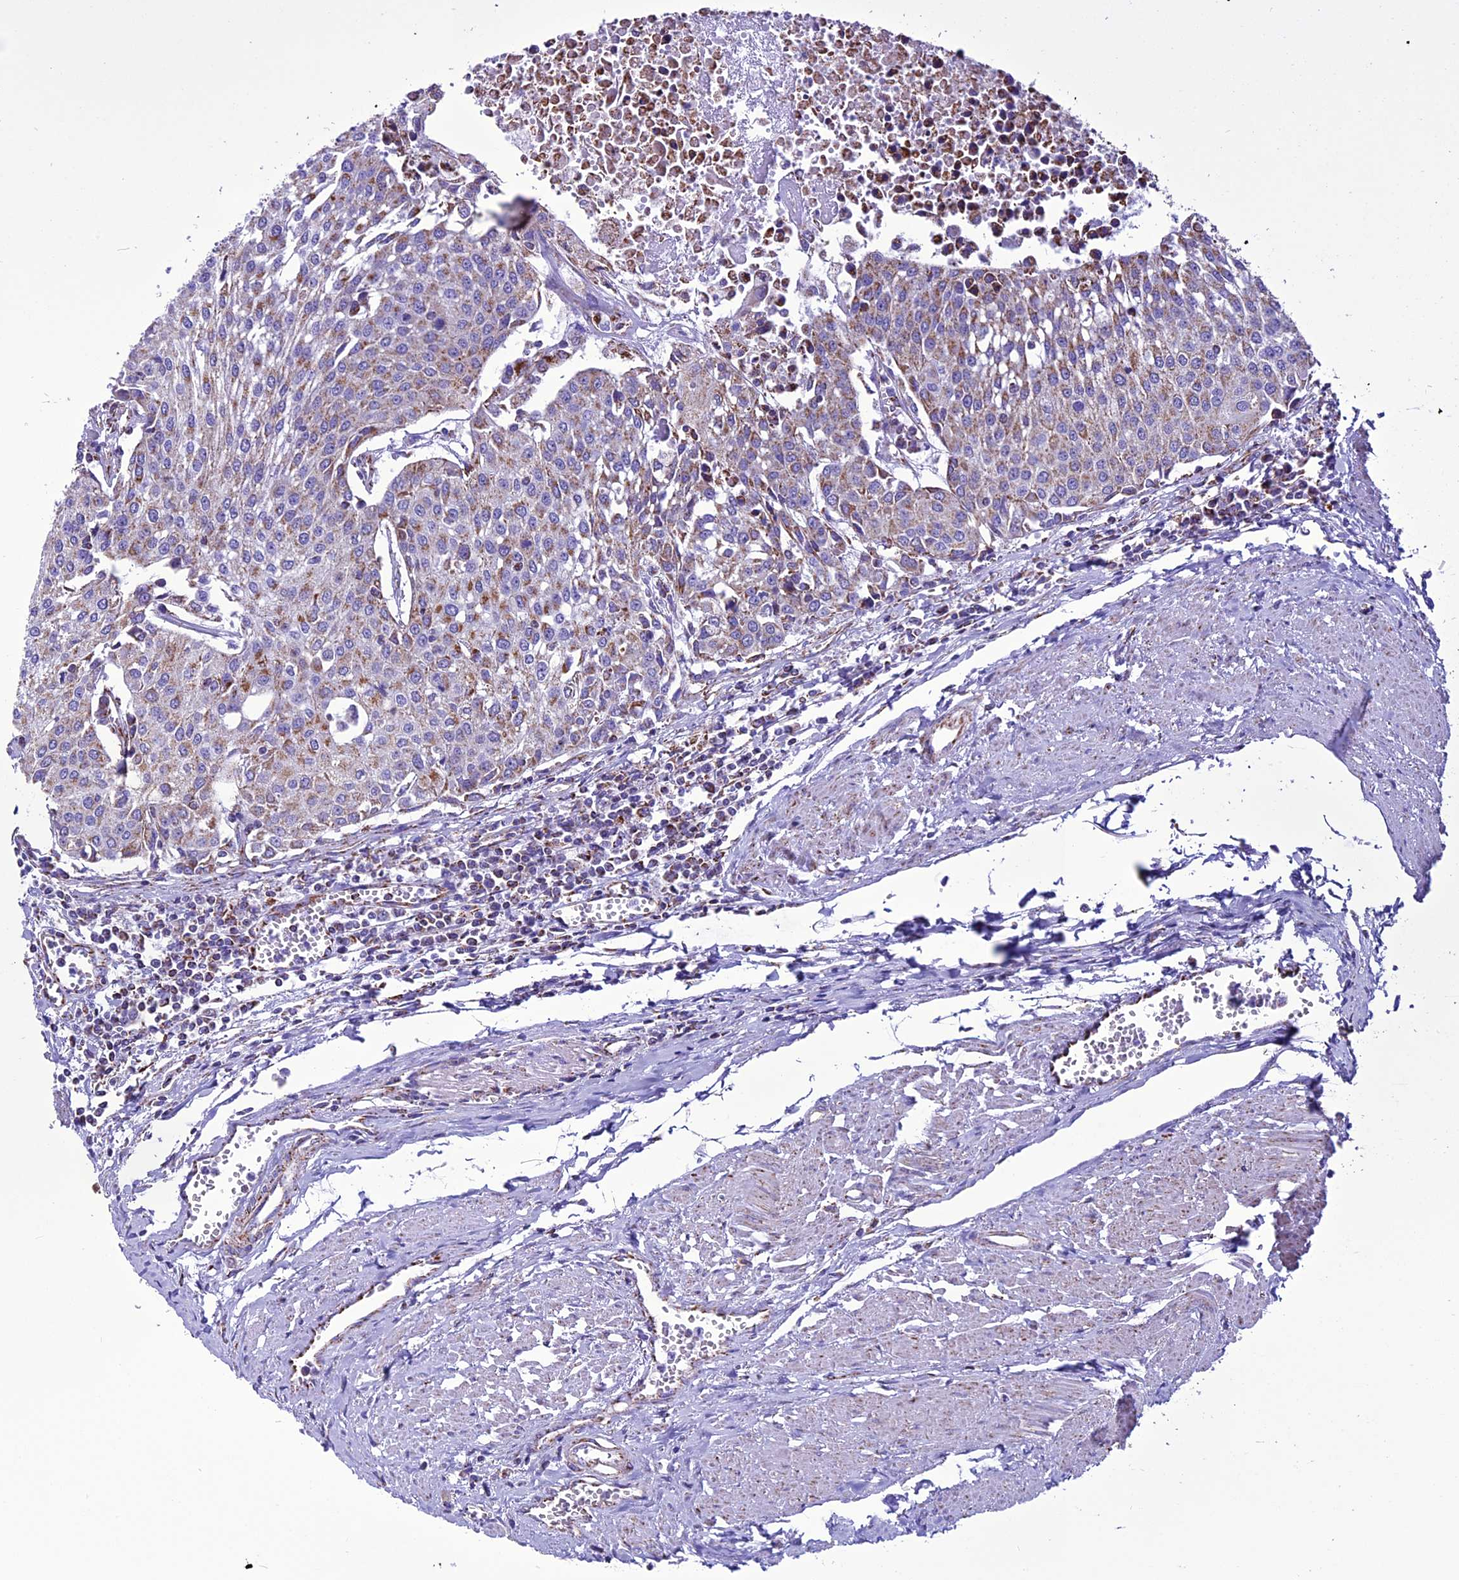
{"staining": {"intensity": "moderate", "quantity": "<25%", "location": "cytoplasmic/membranous"}, "tissue": "urothelial cancer", "cell_type": "Tumor cells", "image_type": "cancer", "snomed": [{"axis": "morphology", "description": "Urothelial carcinoma, High grade"}, {"axis": "topography", "description": "Urinary bladder"}], "caption": "A high-resolution photomicrograph shows immunohistochemistry staining of high-grade urothelial carcinoma, which displays moderate cytoplasmic/membranous expression in approximately <25% of tumor cells. (Stains: DAB (3,3'-diaminobenzidine) in brown, nuclei in blue, Microscopy: brightfield microscopy at high magnification).", "gene": "ICA1L", "patient": {"sex": "female", "age": 85}}